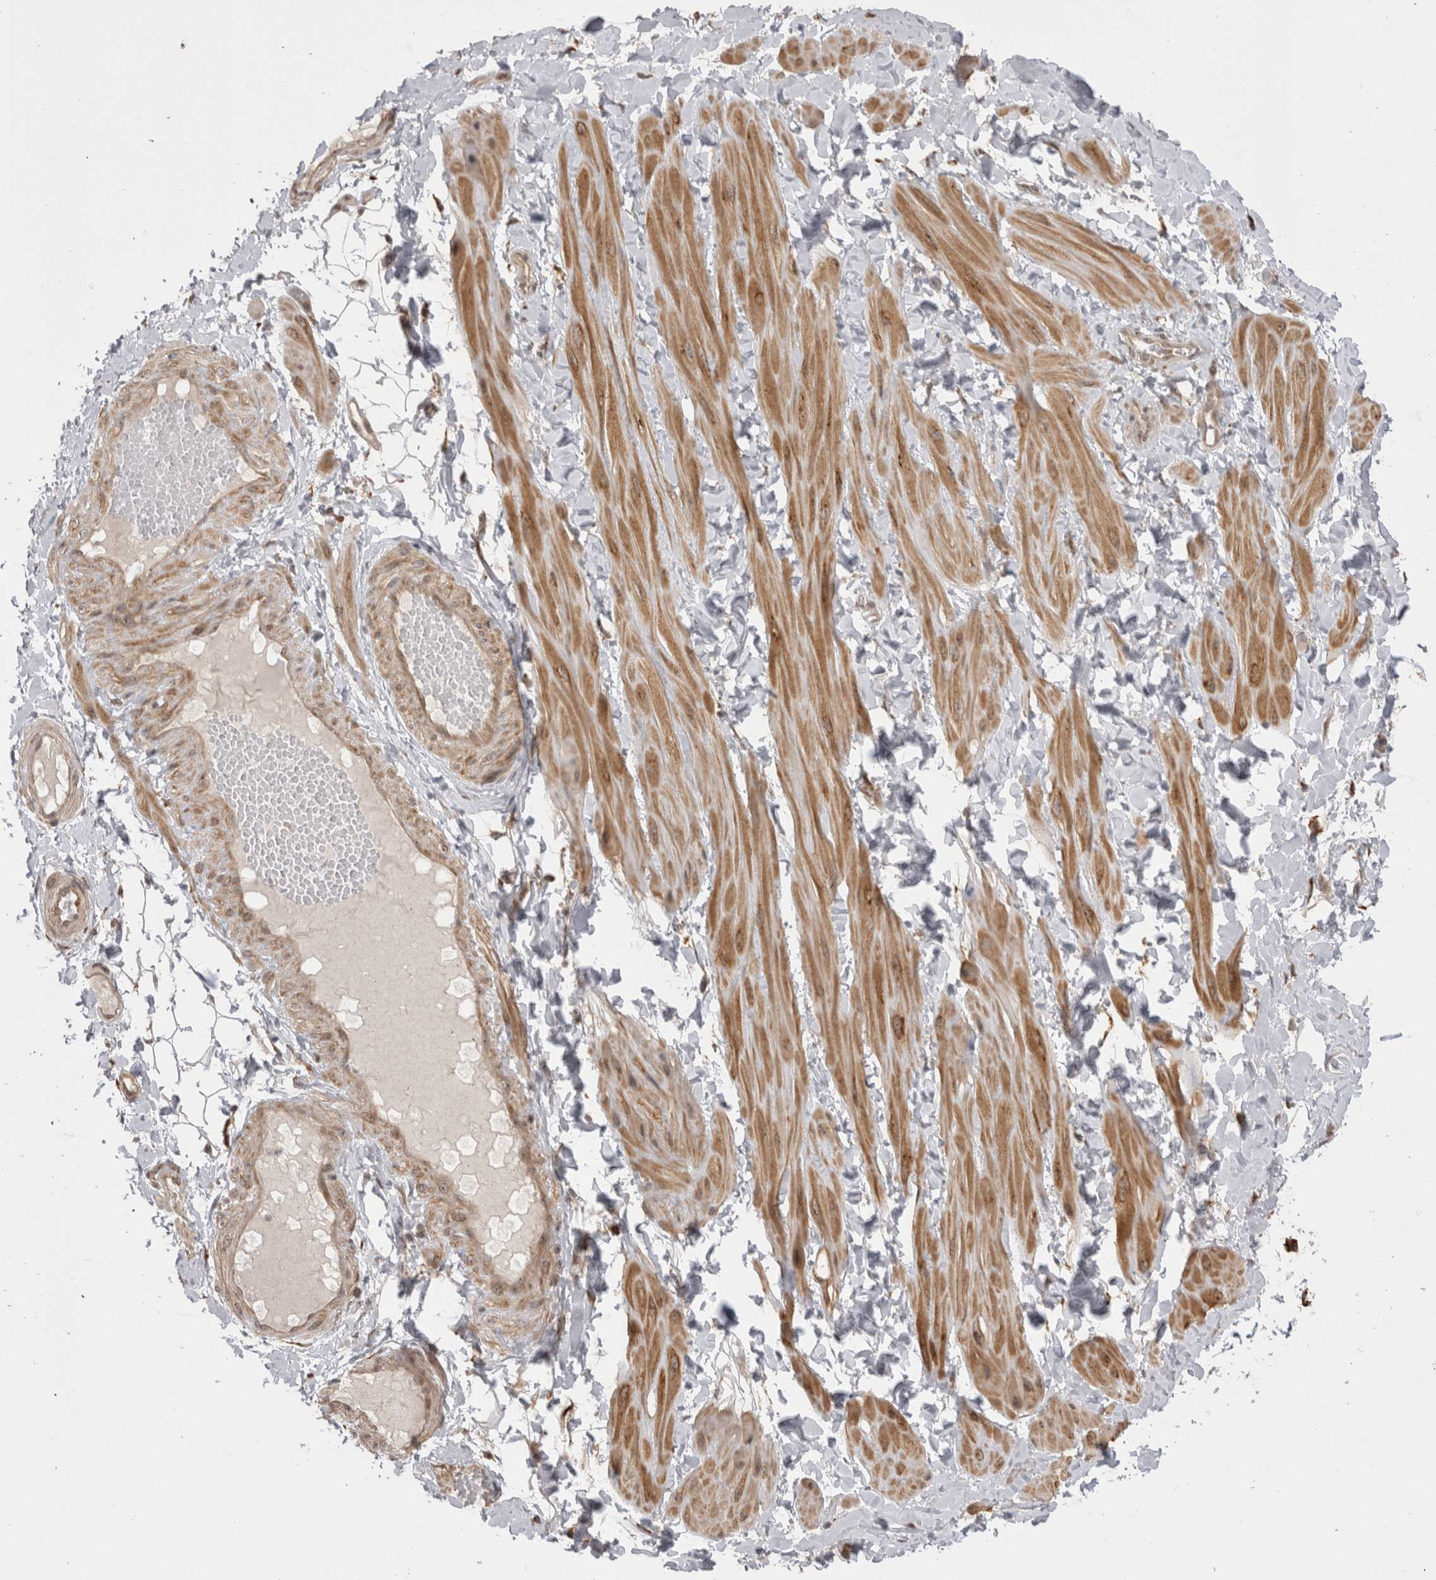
{"staining": {"intensity": "negative", "quantity": "none", "location": "none"}, "tissue": "adipose tissue", "cell_type": "Adipocytes", "image_type": "normal", "snomed": [{"axis": "morphology", "description": "Normal tissue, NOS"}, {"axis": "topography", "description": "Adipose tissue"}, {"axis": "topography", "description": "Vascular tissue"}, {"axis": "topography", "description": "Peripheral nerve tissue"}], "caption": "Photomicrograph shows no protein positivity in adipocytes of benign adipose tissue. (Stains: DAB (3,3'-diaminobenzidine) IHC with hematoxylin counter stain, Microscopy: brightfield microscopy at high magnification).", "gene": "EXOSC4", "patient": {"sex": "male", "age": 25}}